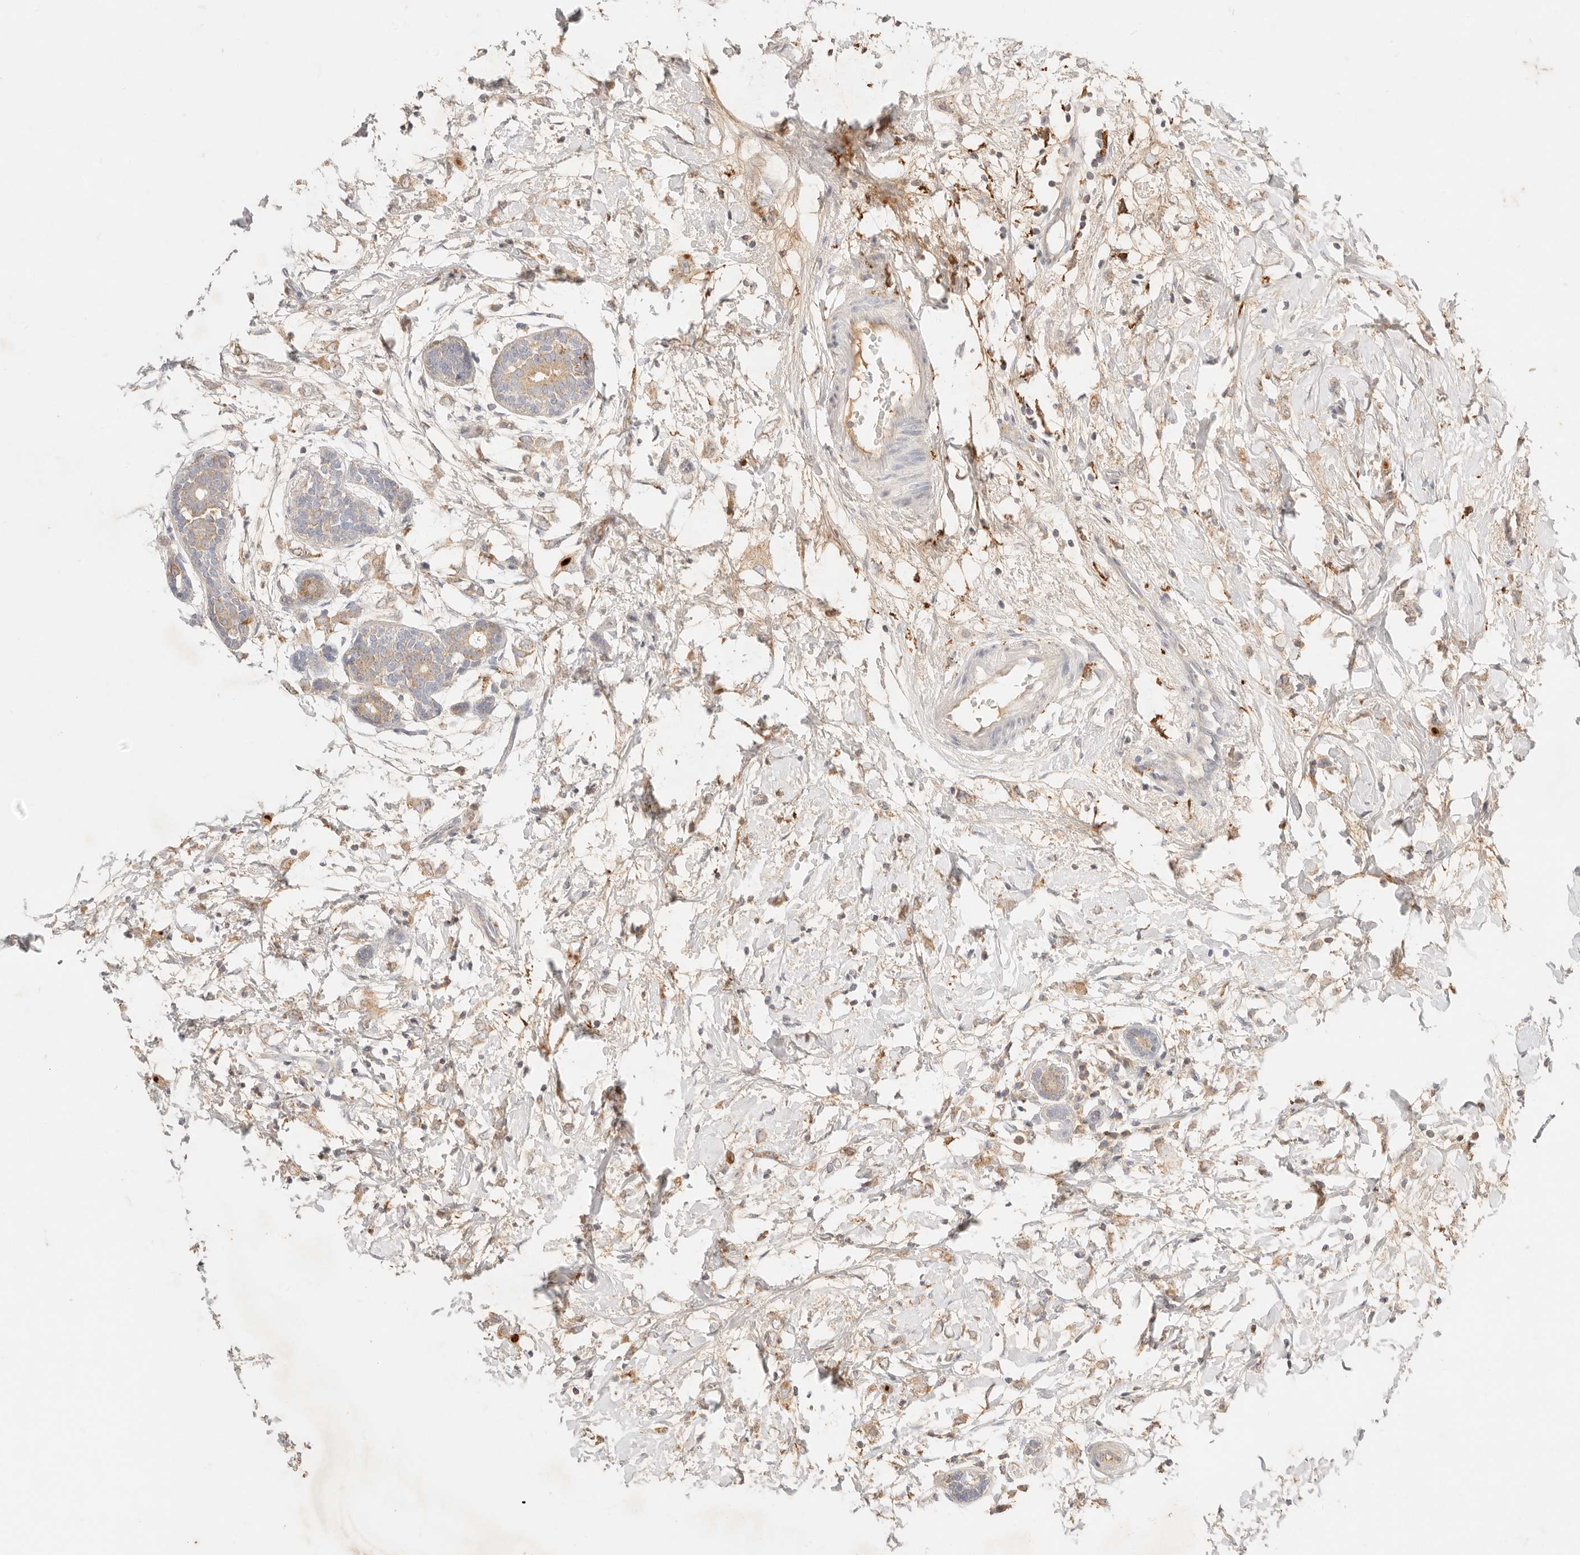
{"staining": {"intensity": "moderate", "quantity": ">75%", "location": "cytoplasmic/membranous"}, "tissue": "breast cancer", "cell_type": "Tumor cells", "image_type": "cancer", "snomed": [{"axis": "morphology", "description": "Normal tissue, NOS"}, {"axis": "morphology", "description": "Lobular carcinoma"}, {"axis": "topography", "description": "Breast"}], "caption": "Breast cancer (lobular carcinoma) stained for a protein shows moderate cytoplasmic/membranous positivity in tumor cells.", "gene": "HK2", "patient": {"sex": "female", "age": 47}}